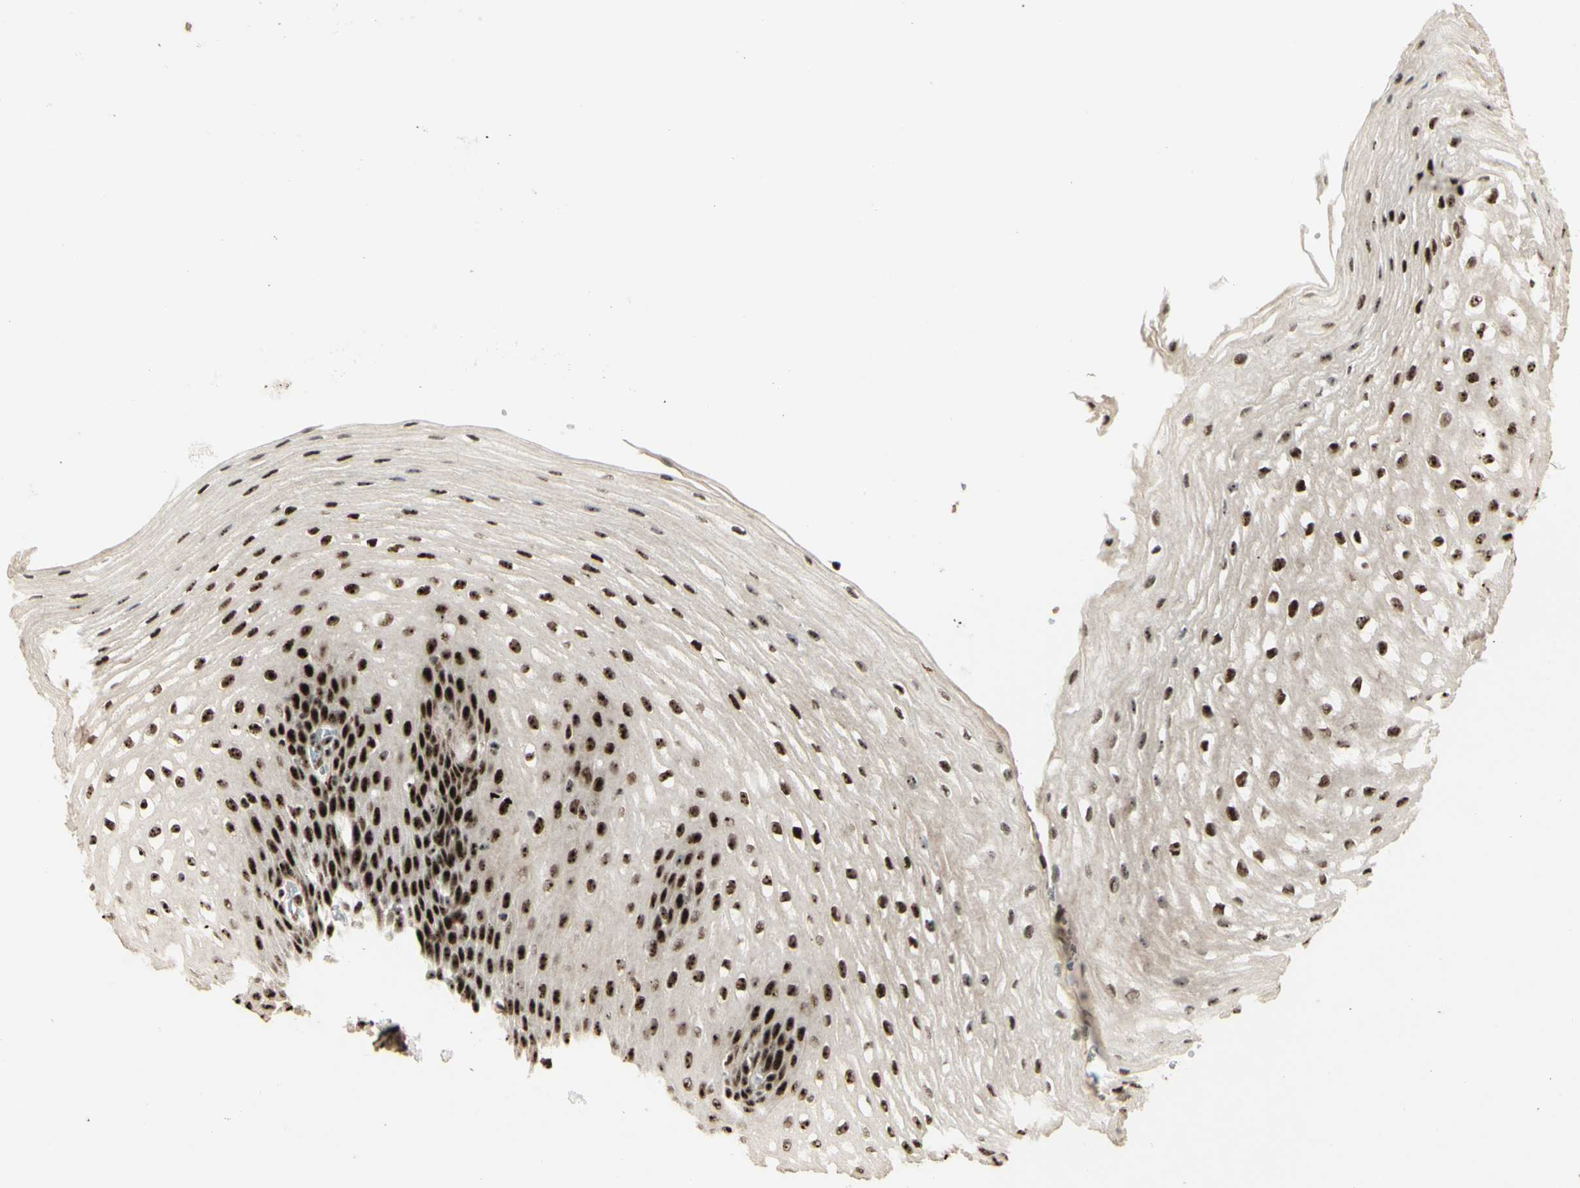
{"staining": {"intensity": "strong", "quantity": ">75%", "location": "cytoplasmic/membranous,nuclear"}, "tissue": "esophagus", "cell_type": "Squamous epithelial cells", "image_type": "normal", "snomed": [{"axis": "morphology", "description": "Normal tissue, NOS"}, {"axis": "topography", "description": "Esophagus"}], "caption": "Protein analysis of benign esophagus exhibits strong cytoplasmic/membranous,nuclear positivity in approximately >75% of squamous epithelial cells. Using DAB (3,3'-diaminobenzidine) (brown) and hematoxylin (blue) stains, captured at high magnification using brightfield microscopy.", "gene": "DHX9", "patient": {"sex": "male", "age": 48}}